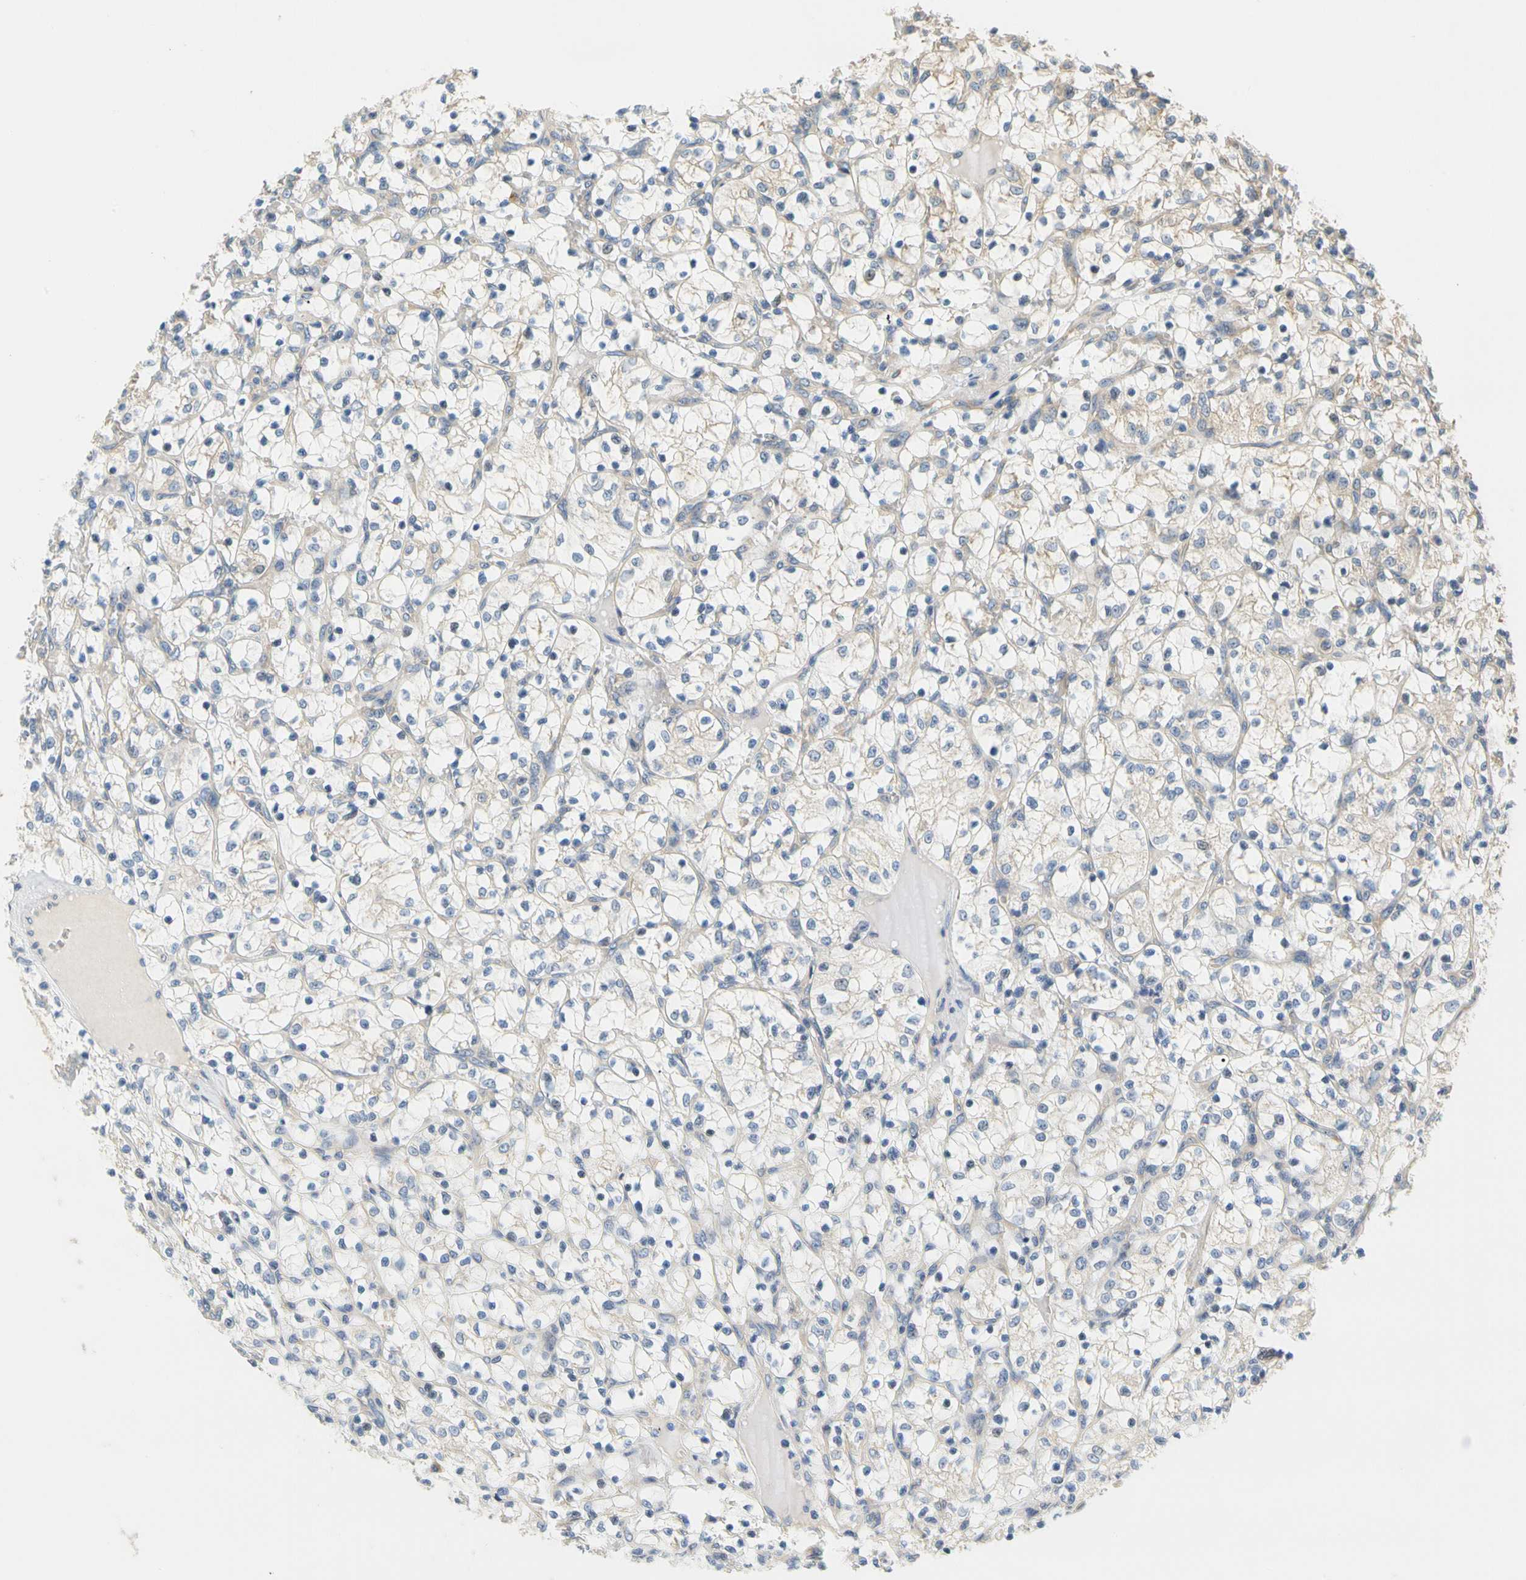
{"staining": {"intensity": "moderate", "quantity": "25%-75%", "location": "cytoplasmic/membranous"}, "tissue": "renal cancer", "cell_type": "Tumor cells", "image_type": "cancer", "snomed": [{"axis": "morphology", "description": "Adenocarcinoma, NOS"}, {"axis": "topography", "description": "Kidney"}], "caption": "Protein expression analysis of renal cancer exhibits moderate cytoplasmic/membranous staining in about 25%-75% of tumor cells. (brown staining indicates protein expression, while blue staining denotes nuclei).", "gene": "LRRC47", "patient": {"sex": "female", "age": 69}}